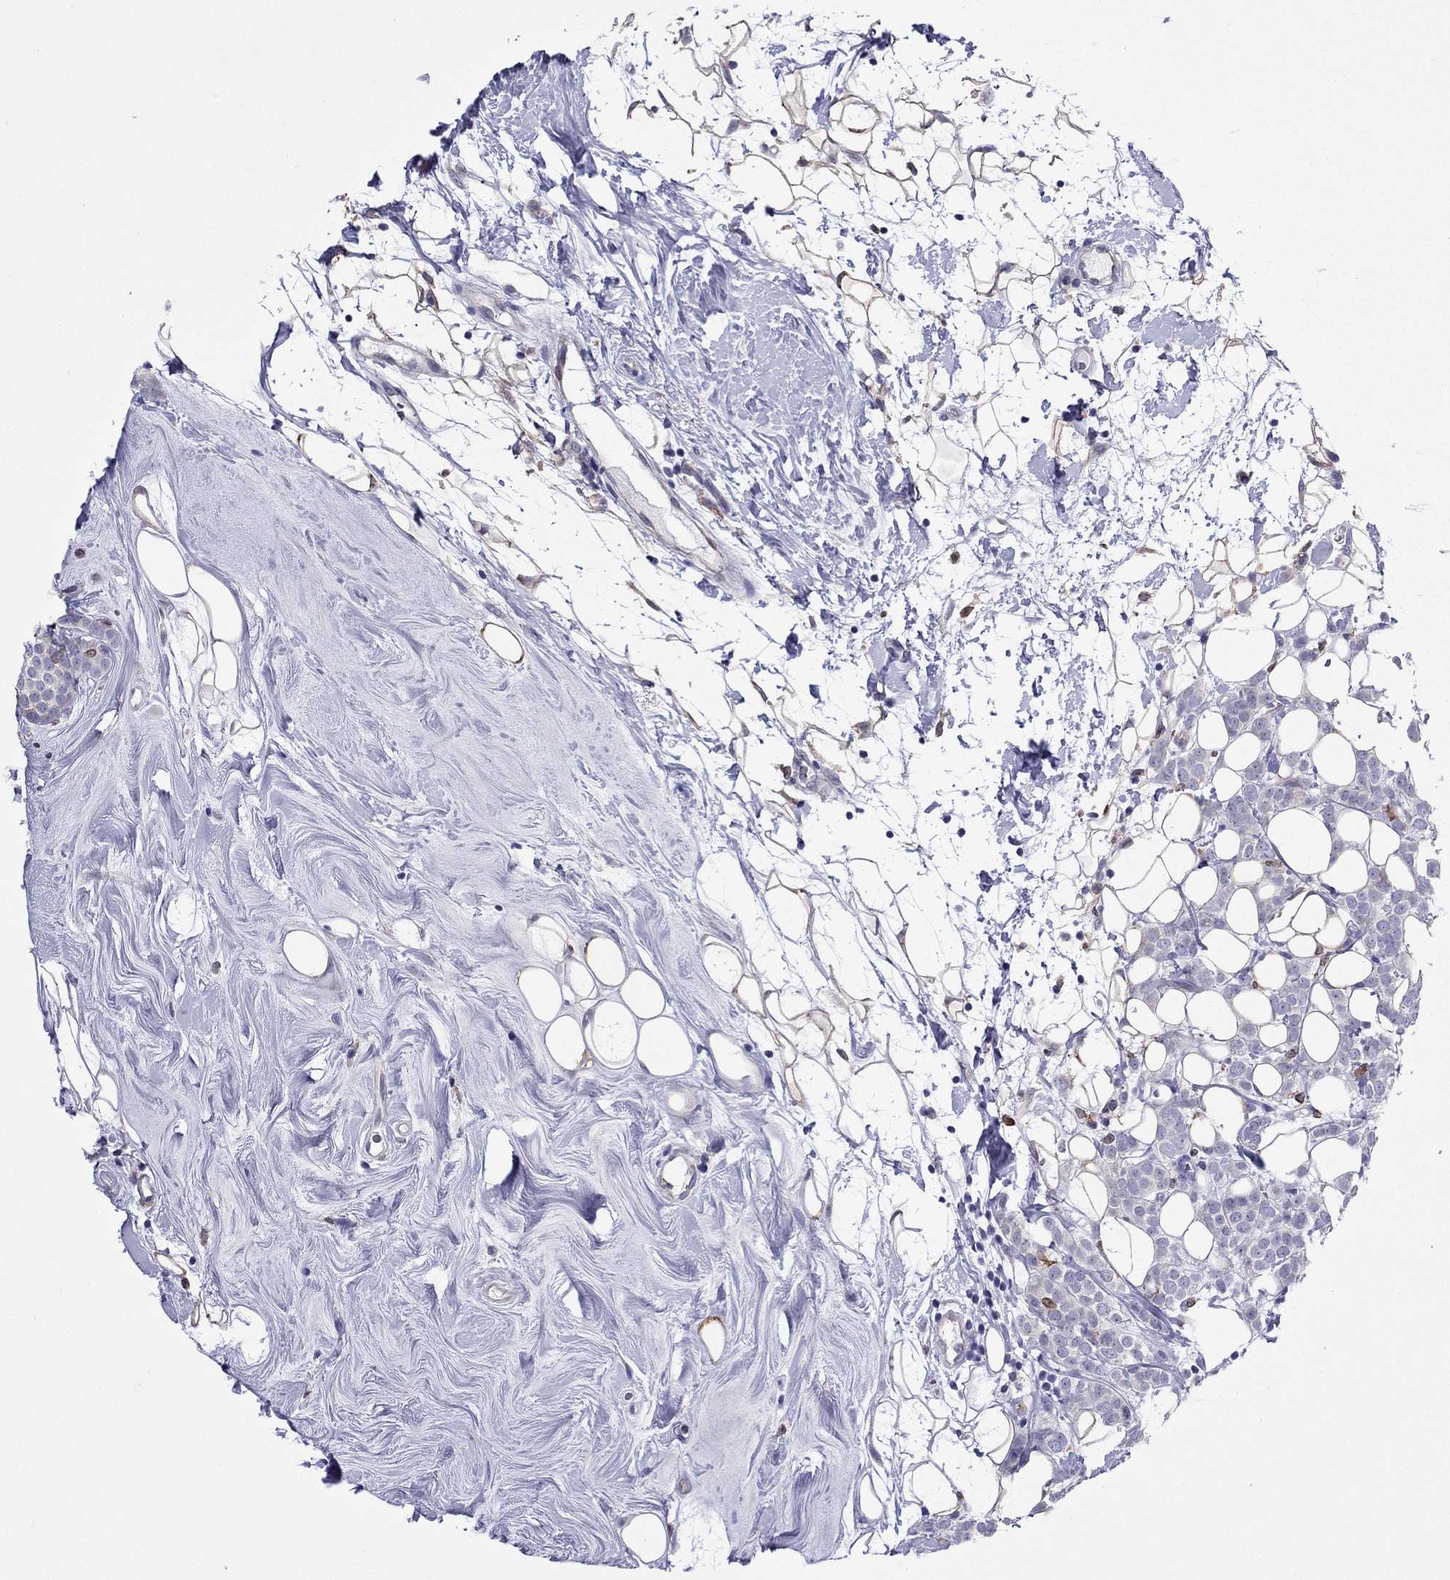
{"staining": {"intensity": "negative", "quantity": "none", "location": "none"}, "tissue": "breast cancer", "cell_type": "Tumor cells", "image_type": "cancer", "snomed": [{"axis": "morphology", "description": "Lobular carcinoma"}, {"axis": "topography", "description": "Breast"}], "caption": "The photomicrograph shows no staining of tumor cells in breast lobular carcinoma.", "gene": "ADORA2A", "patient": {"sex": "female", "age": 49}}